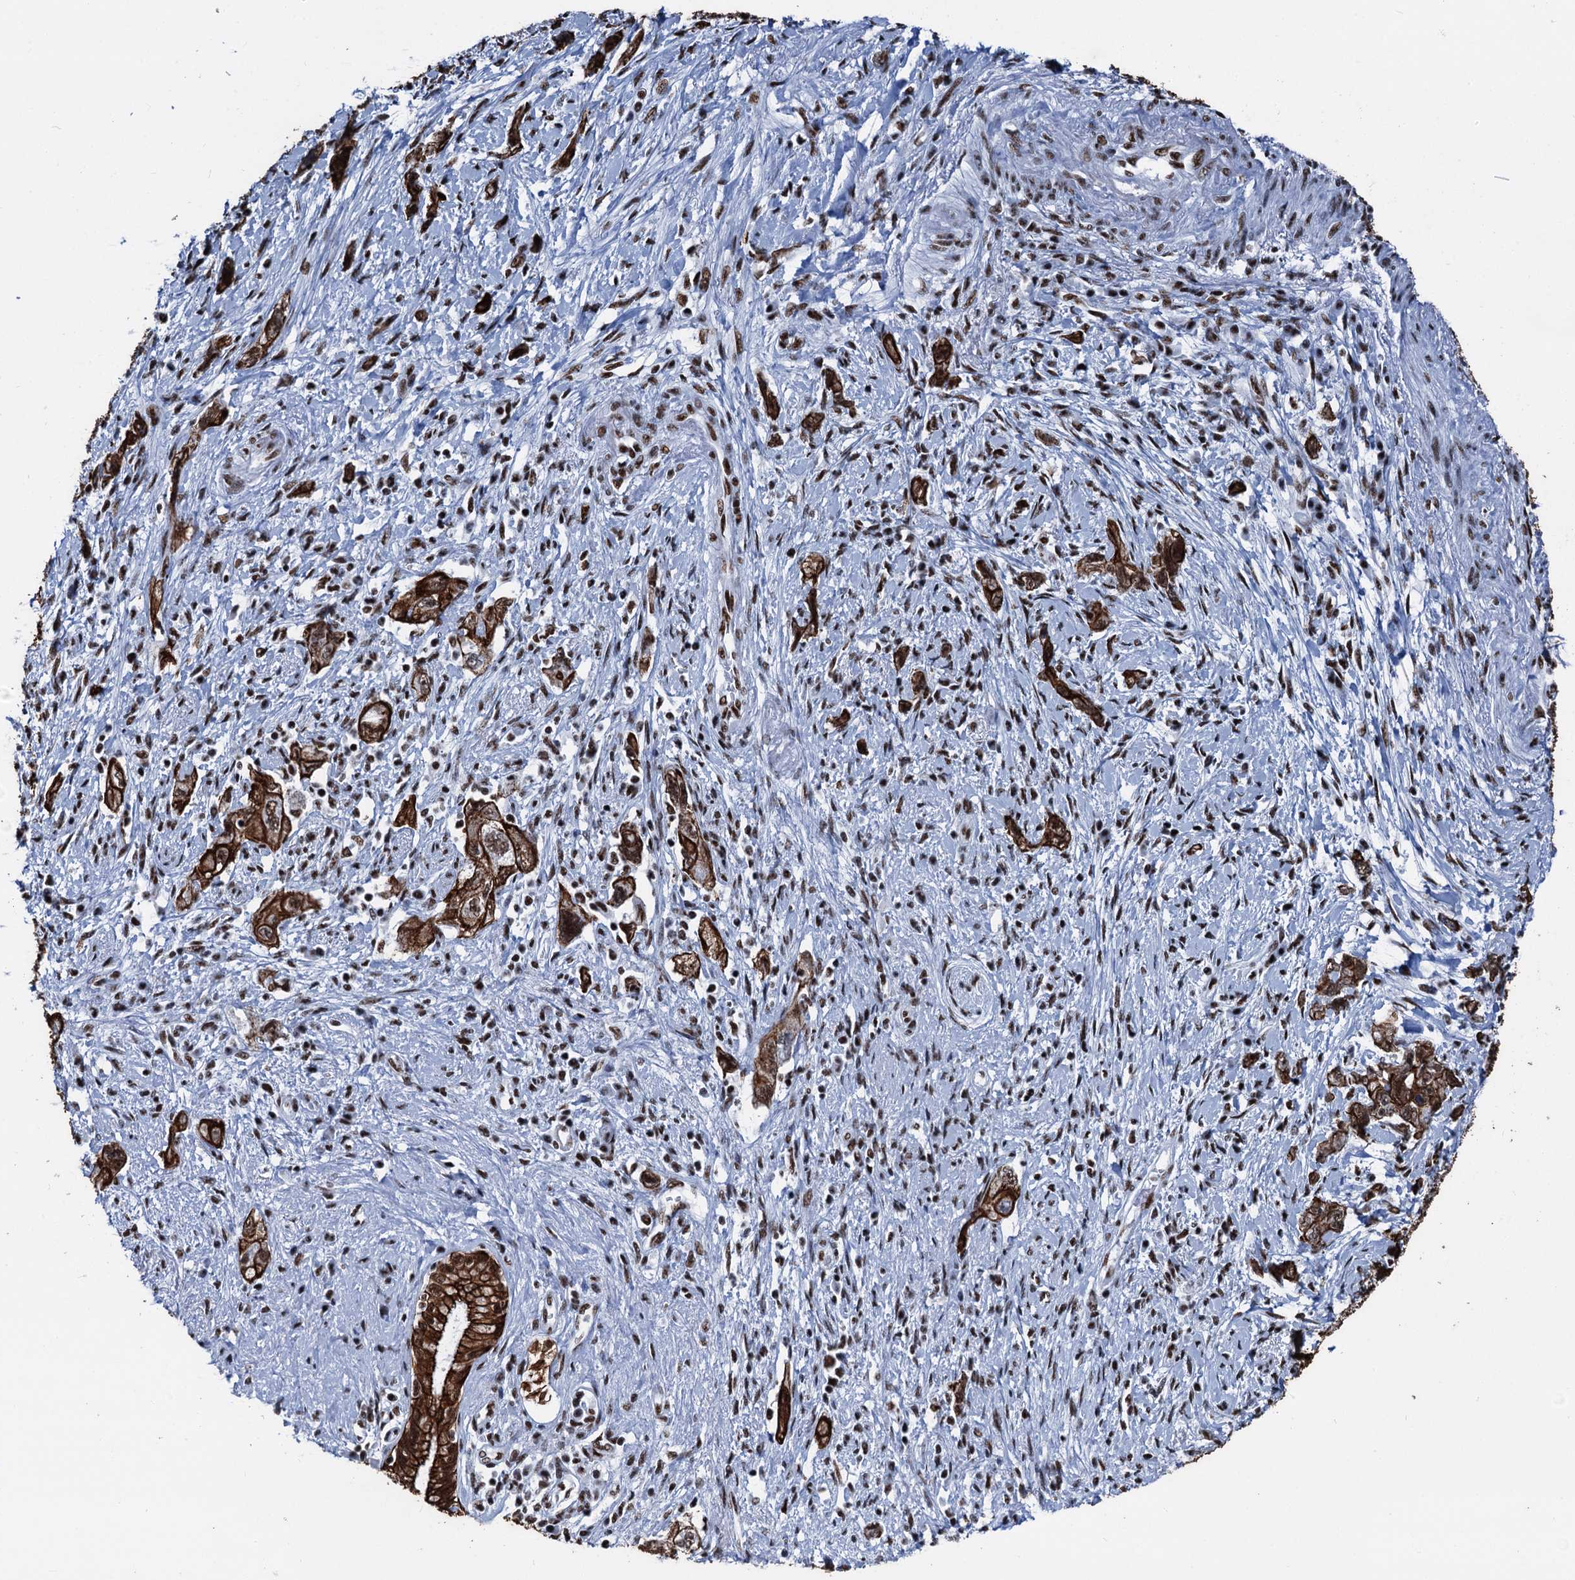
{"staining": {"intensity": "strong", "quantity": ">75%", "location": "cytoplasmic/membranous,nuclear"}, "tissue": "pancreatic cancer", "cell_type": "Tumor cells", "image_type": "cancer", "snomed": [{"axis": "morphology", "description": "Adenocarcinoma, NOS"}, {"axis": "topography", "description": "Pancreas"}], "caption": "Immunohistochemistry (IHC) image of pancreatic cancer stained for a protein (brown), which displays high levels of strong cytoplasmic/membranous and nuclear positivity in about >75% of tumor cells.", "gene": "DDX23", "patient": {"sex": "female", "age": 73}}